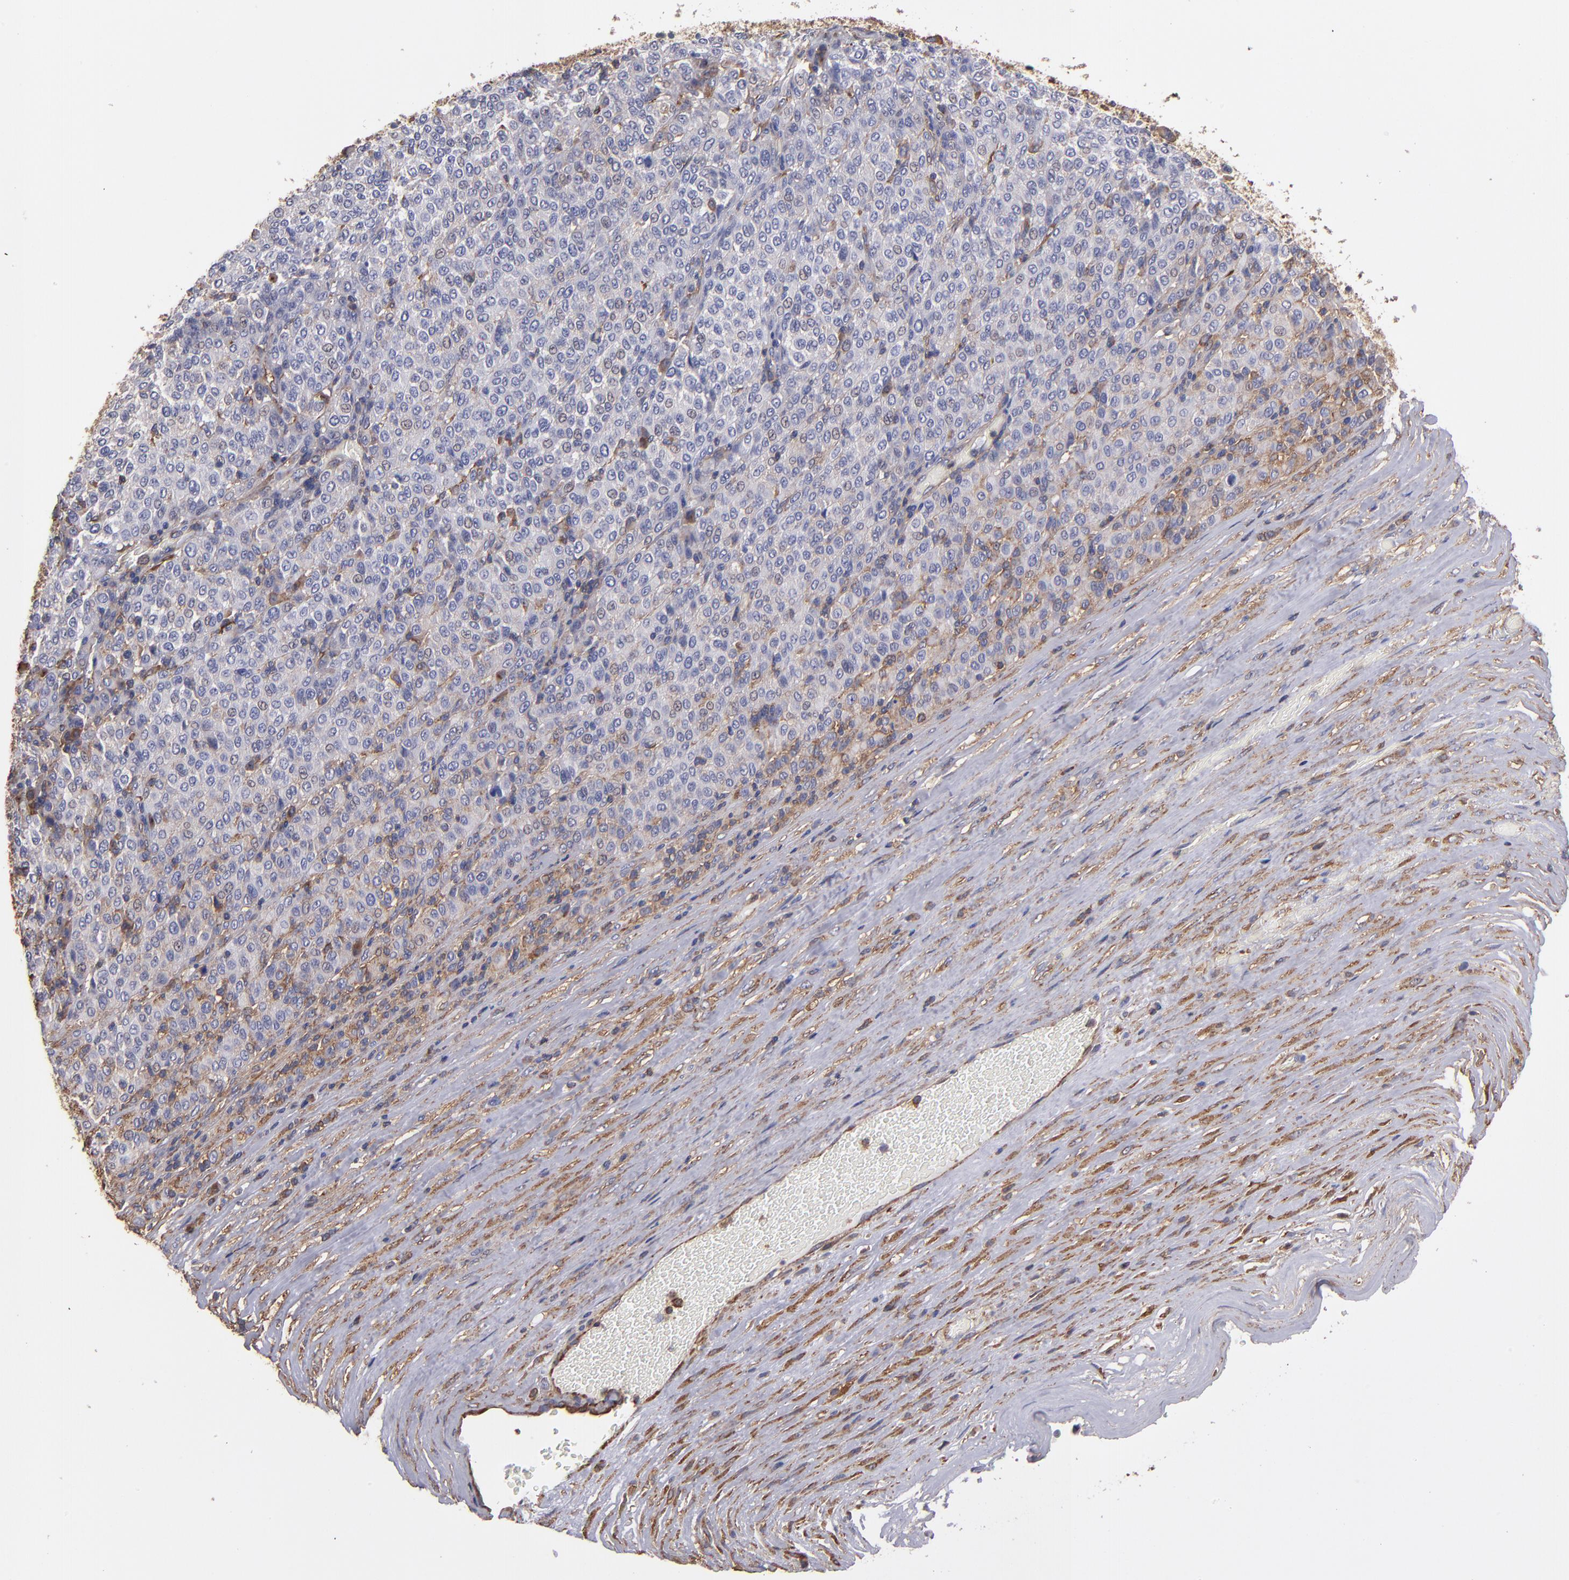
{"staining": {"intensity": "negative", "quantity": "none", "location": "none"}, "tissue": "melanoma", "cell_type": "Tumor cells", "image_type": "cancer", "snomed": [{"axis": "morphology", "description": "Malignant melanoma, Metastatic site"}, {"axis": "topography", "description": "Pancreas"}], "caption": "High magnification brightfield microscopy of melanoma stained with DAB (3,3'-diaminobenzidine) (brown) and counterstained with hematoxylin (blue): tumor cells show no significant positivity.", "gene": "MVP", "patient": {"sex": "female", "age": 30}}